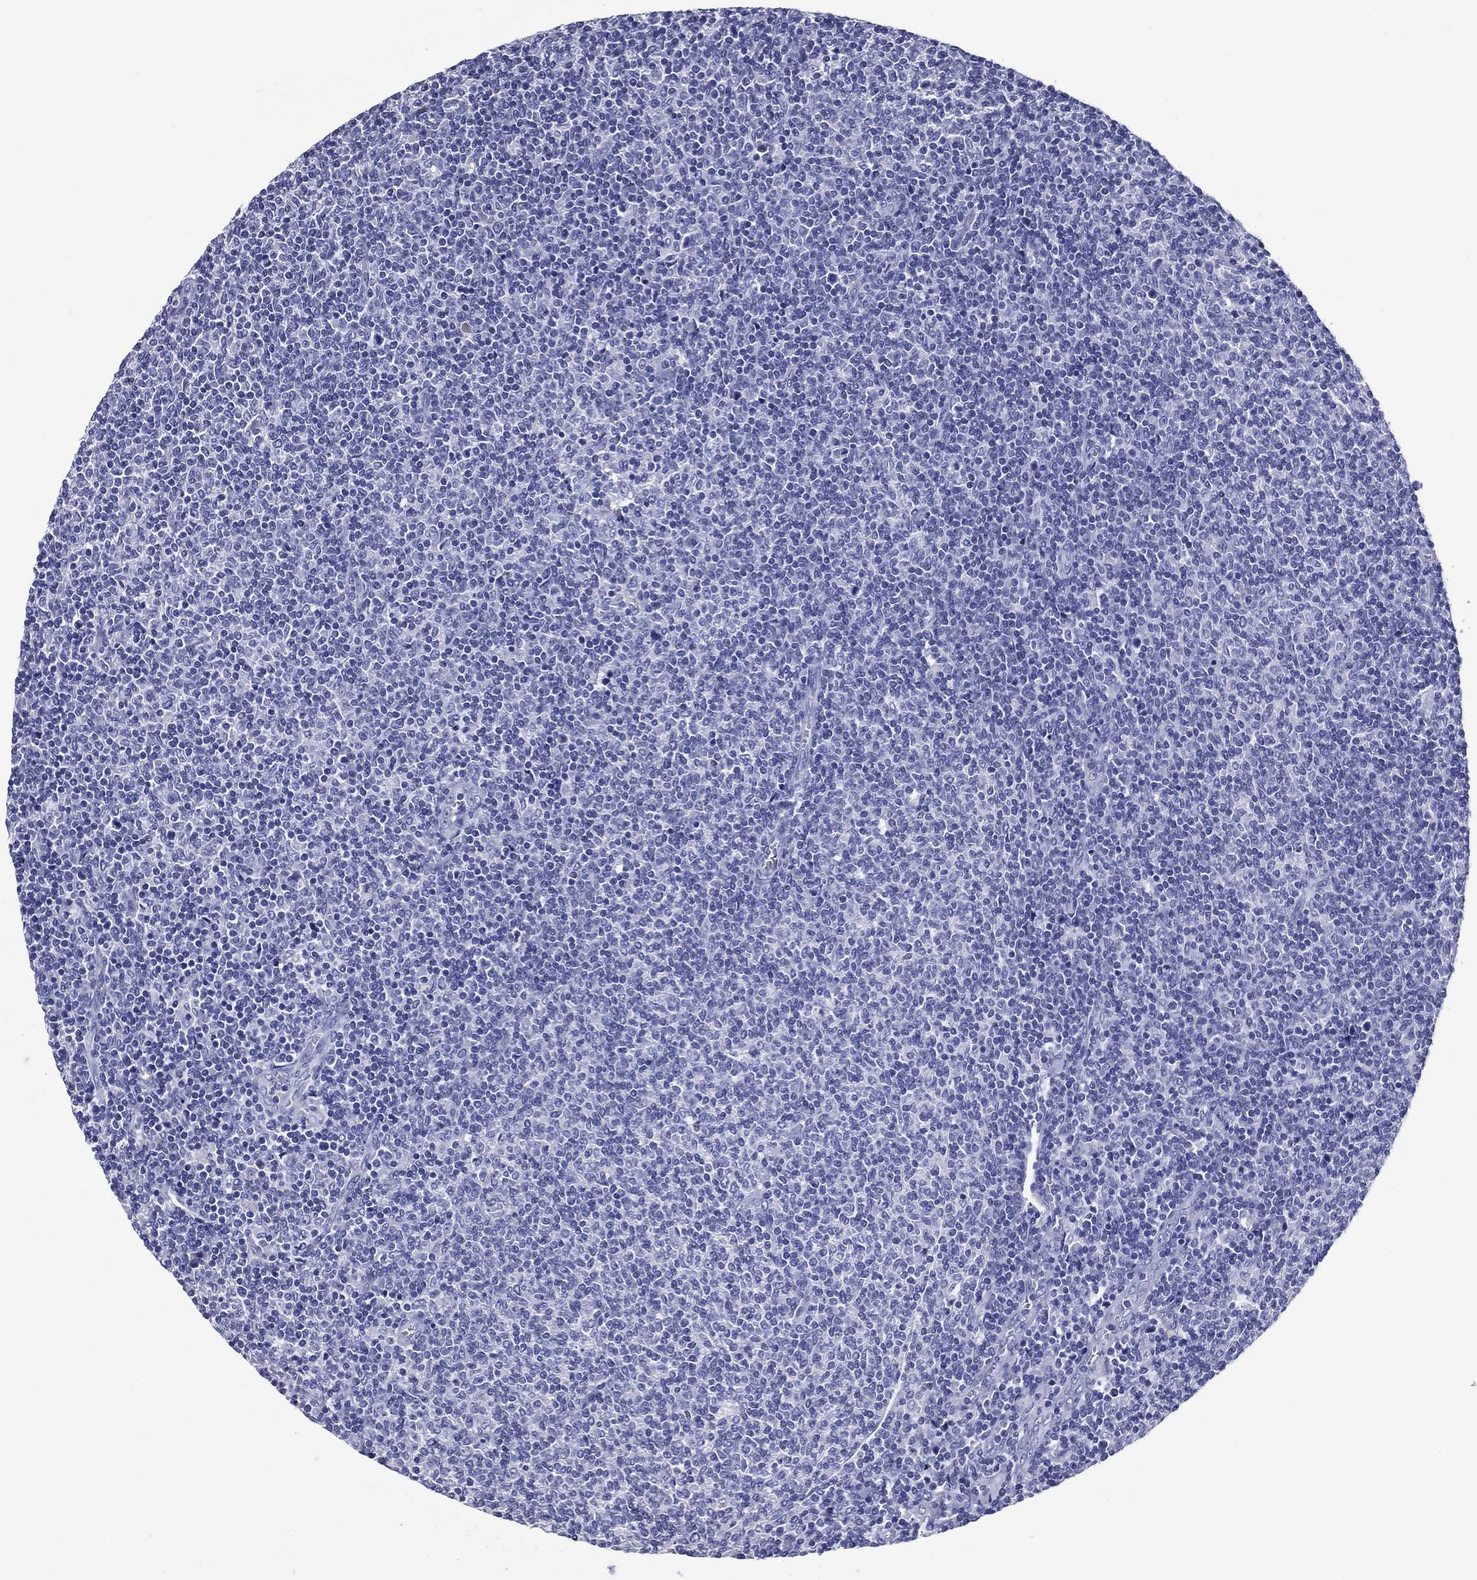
{"staining": {"intensity": "negative", "quantity": "none", "location": "none"}, "tissue": "lymphoma", "cell_type": "Tumor cells", "image_type": "cancer", "snomed": [{"axis": "morphology", "description": "Malignant lymphoma, non-Hodgkin's type, Low grade"}, {"axis": "topography", "description": "Lymph node"}], "caption": "A micrograph of low-grade malignant lymphoma, non-Hodgkin's type stained for a protein reveals no brown staining in tumor cells. The staining is performed using DAB (3,3'-diaminobenzidine) brown chromogen with nuclei counter-stained in using hematoxylin.", "gene": "ACE2", "patient": {"sex": "male", "age": 52}}